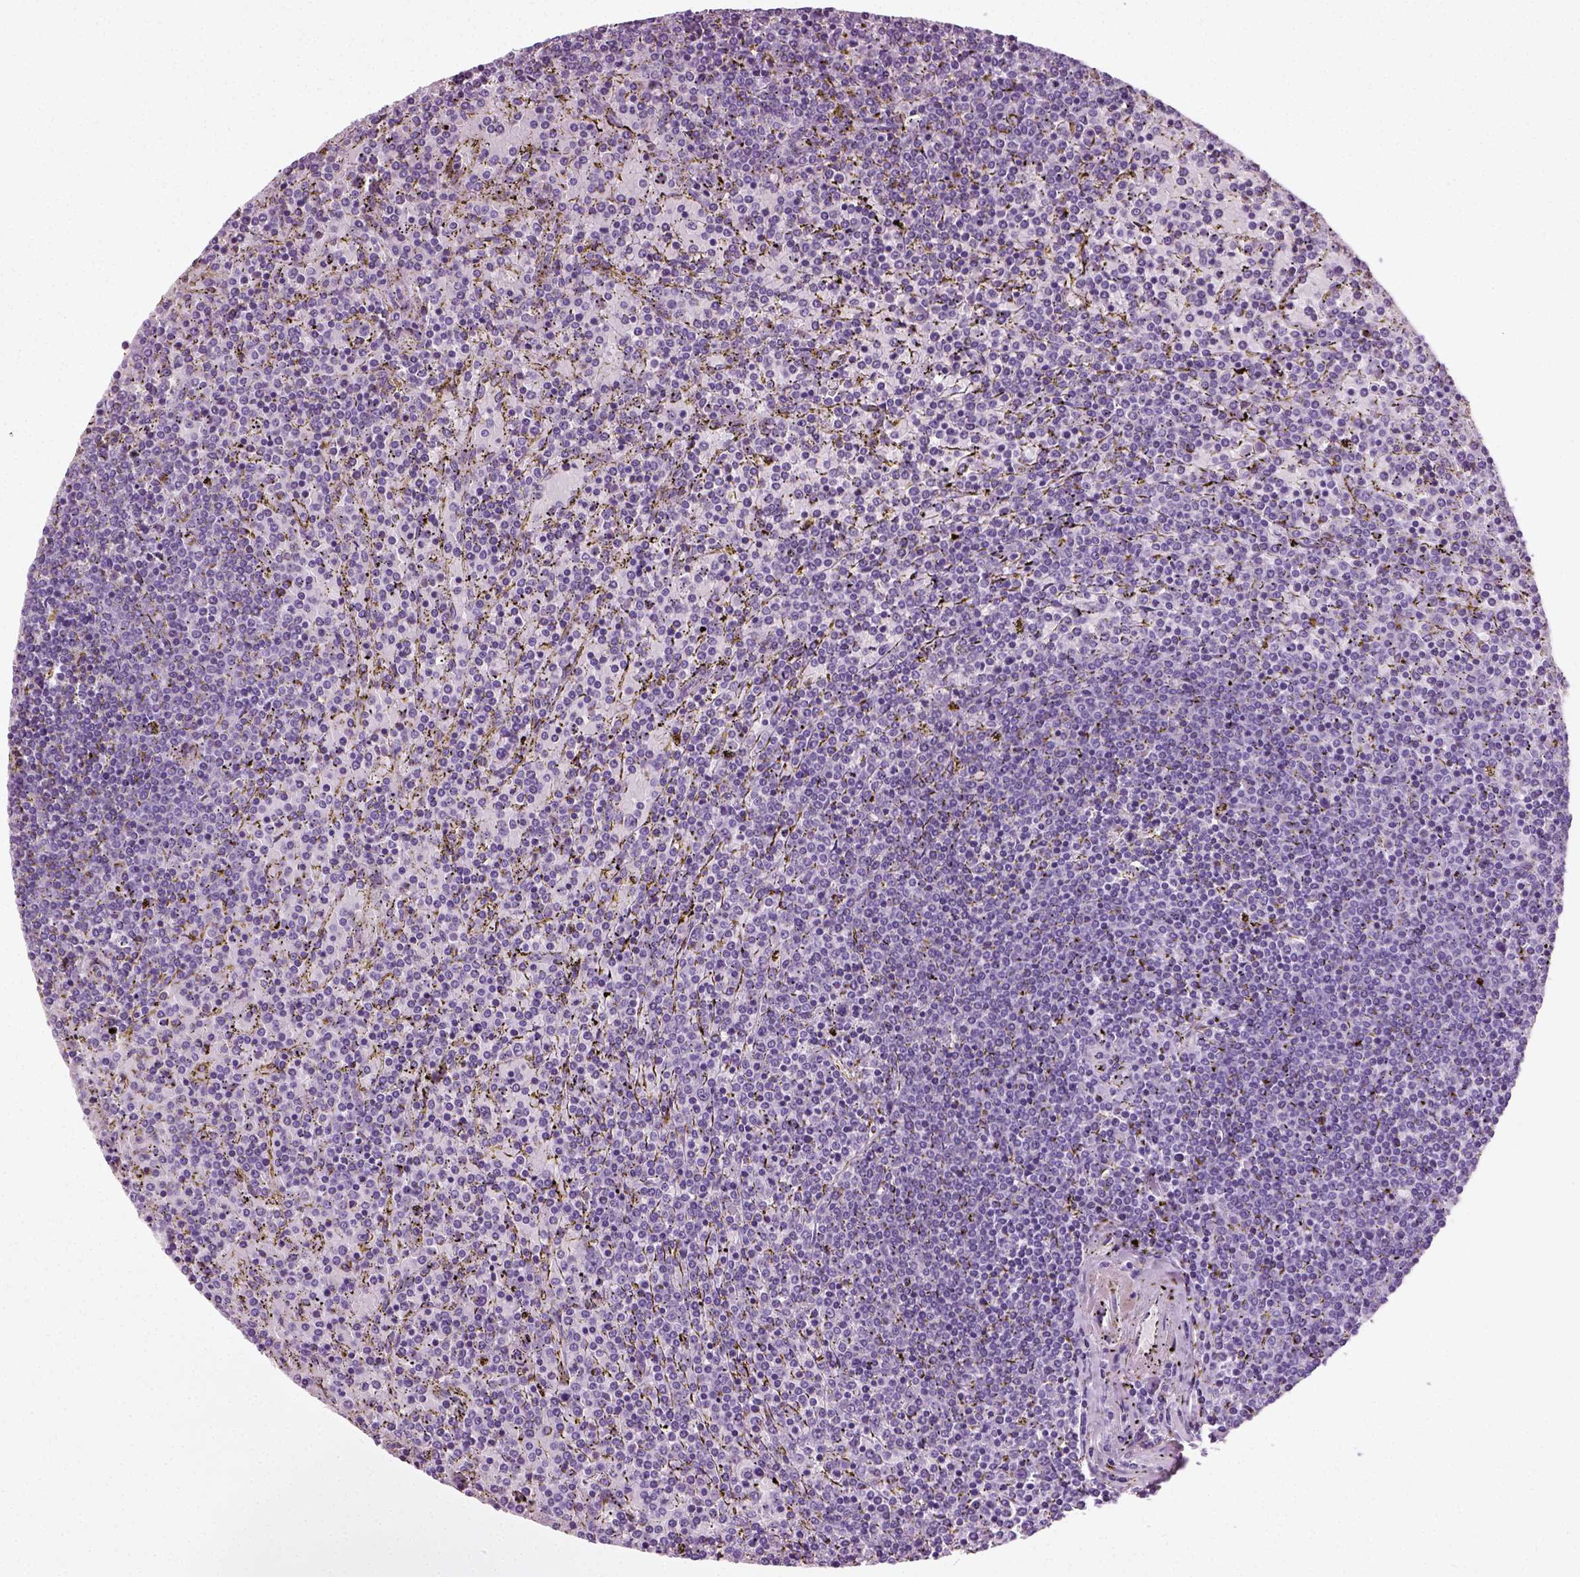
{"staining": {"intensity": "negative", "quantity": "none", "location": "none"}, "tissue": "lymphoma", "cell_type": "Tumor cells", "image_type": "cancer", "snomed": [{"axis": "morphology", "description": "Malignant lymphoma, non-Hodgkin's type, Low grade"}, {"axis": "topography", "description": "Spleen"}], "caption": "A high-resolution micrograph shows immunohistochemistry staining of lymphoma, which exhibits no significant expression in tumor cells.", "gene": "SPATA31E1", "patient": {"sex": "female", "age": 77}}